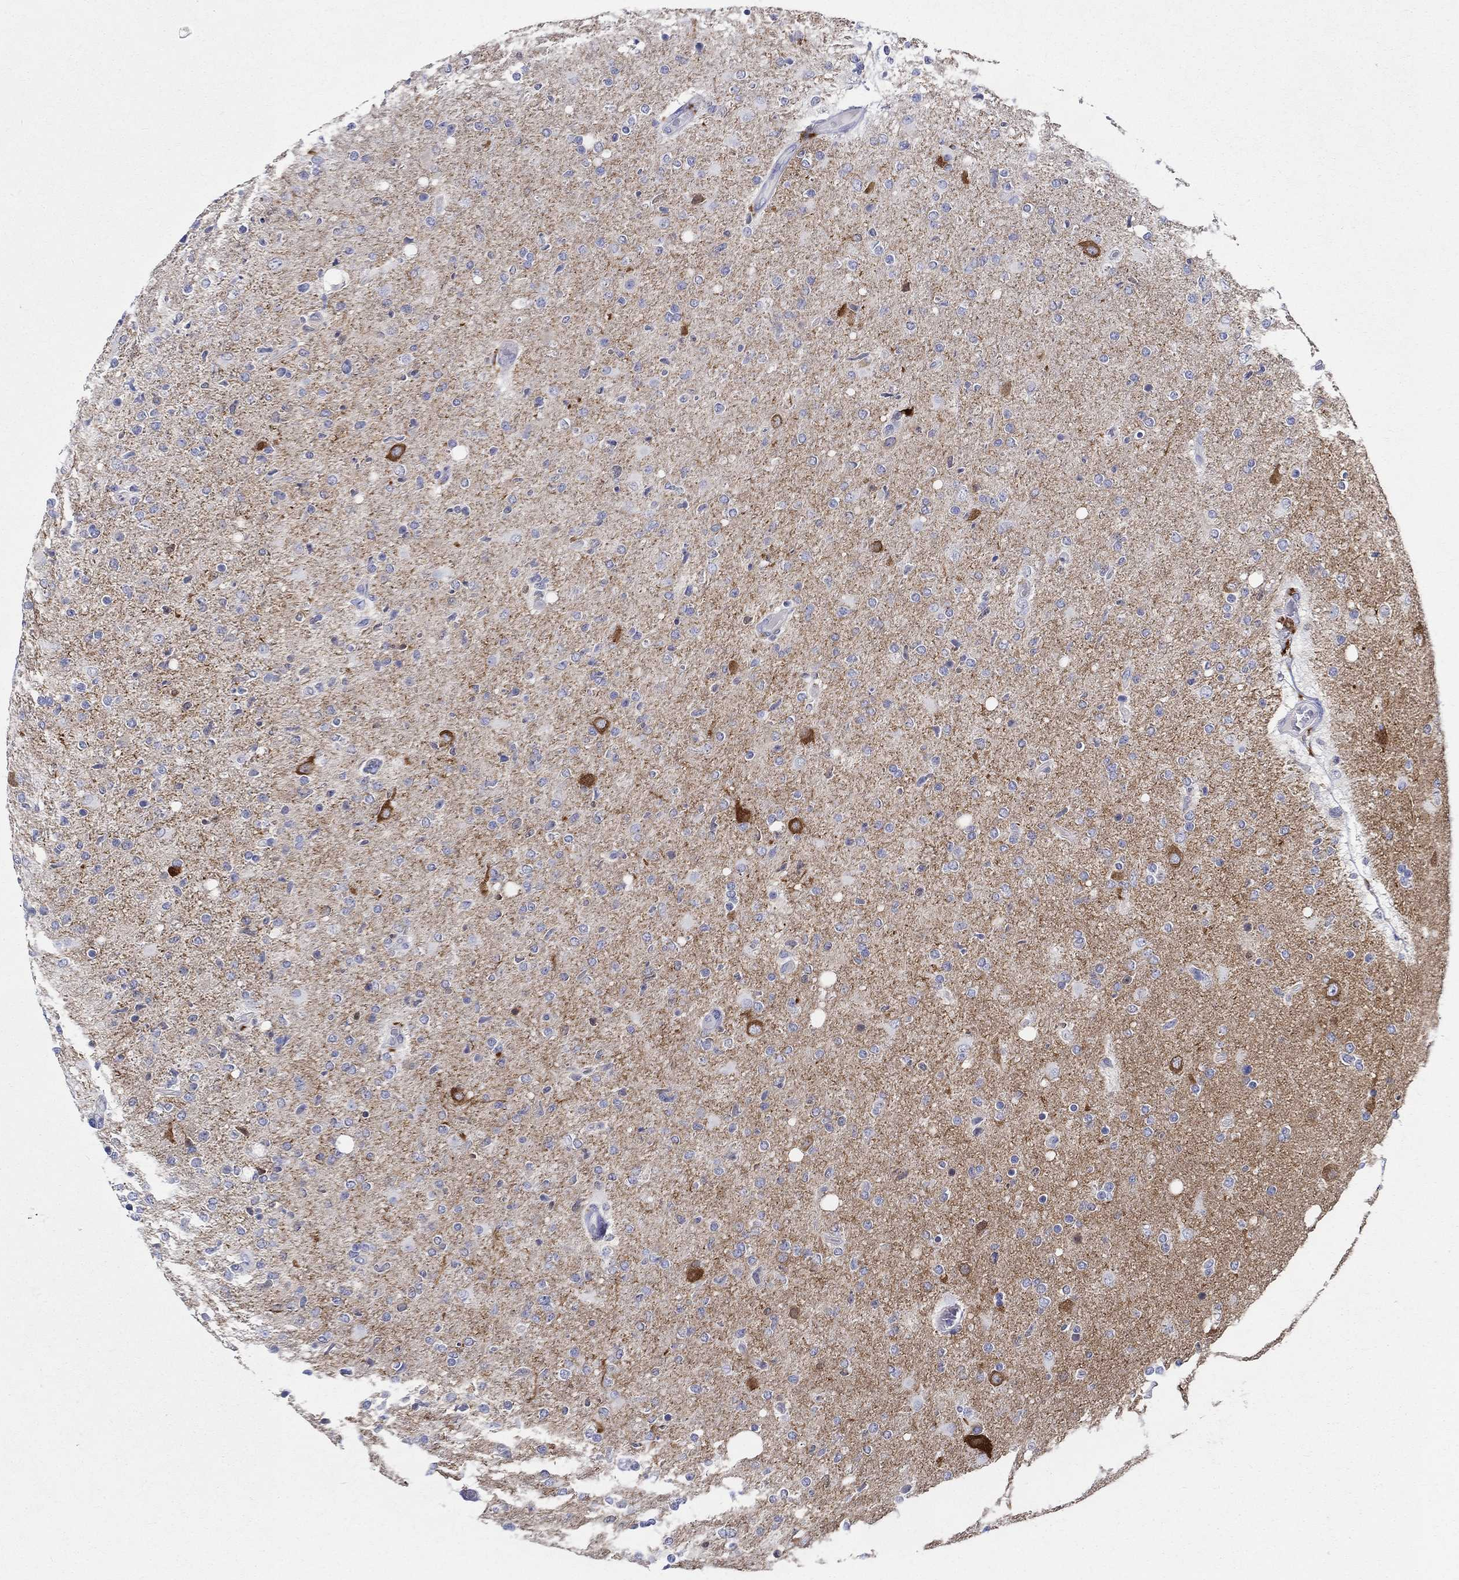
{"staining": {"intensity": "strong", "quantity": "<25%", "location": "cytoplasmic/membranous"}, "tissue": "glioma", "cell_type": "Tumor cells", "image_type": "cancer", "snomed": [{"axis": "morphology", "description": "Glioma, malignant, High grade"}, {"axis": "topography", "description": "Cerebral cortex"}], "caption": "Tumor cells demonstrate medium levels of strong cytoplasmic/membranous staining in about <25% of cells in human high-grade glioma (malignant). The staining was performed using DAB (3,3'-diaminobenzidine) to visualize the protein expression in brown, while the nuclei were stained in blue with hematoxylin (Magnification: 20x).", "gene": "RAP1GAP", "patient": {"sex": "male", "age": 70}}